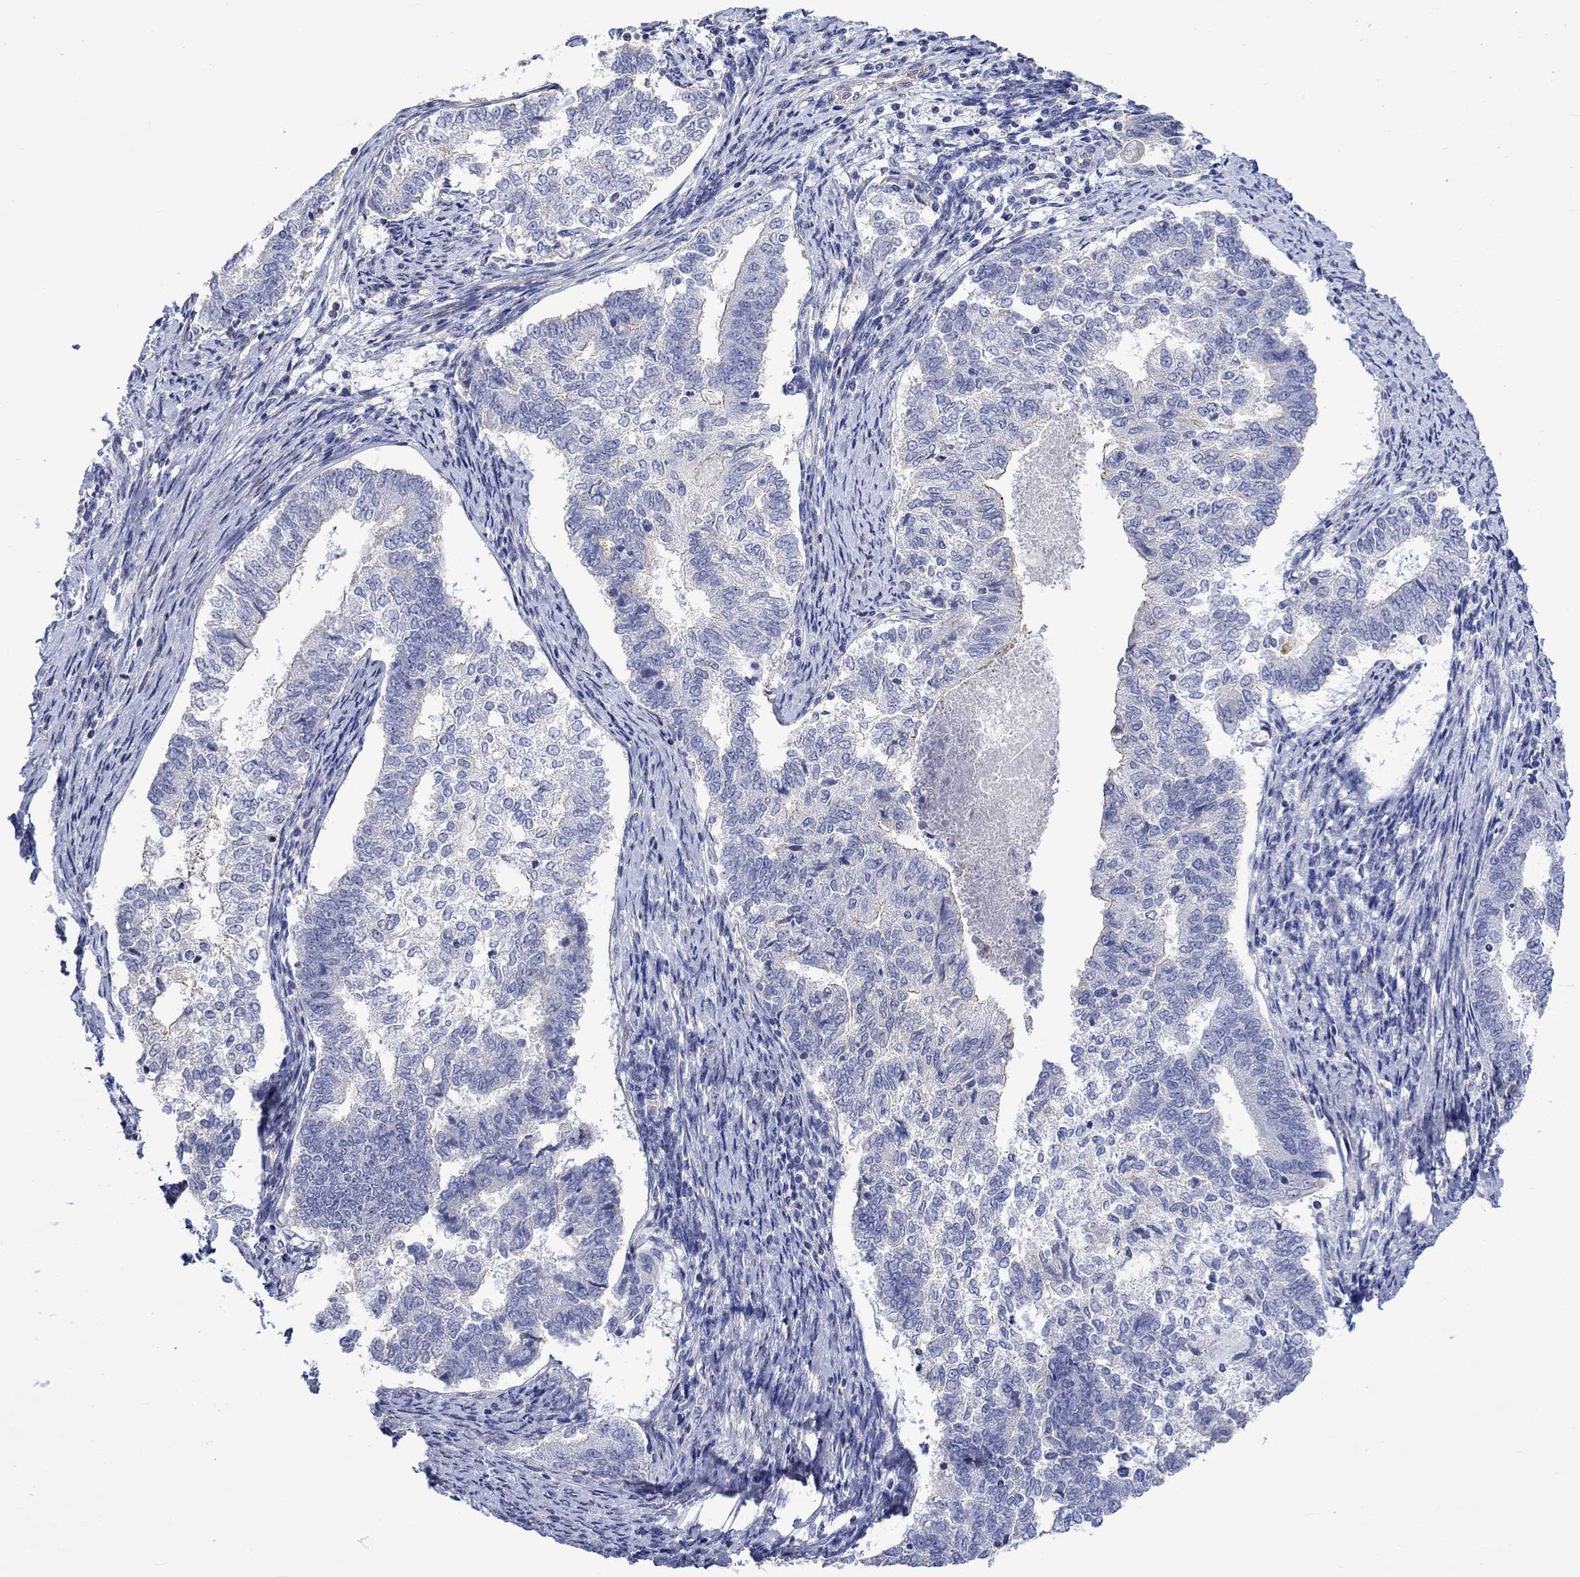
{"staining": {"intensity": "negative", "quantity": "none", "location": "none"}, "tissue": "endometrial cancer", "cell_type": "Tumor cells", "image_type": "cancer", "snomed": [{"axis": "morphology", "description": "Adenocarcinoma, NOS"}, {"axis": "topography", "description": "Endometrium"}], "caption": "Image shows no significant protein staining in tumor cells of endometrial cancer. The staining was performed using DAB to visualize the protein expression in brown, while the nuclei were stained in blue with hematoxylin (Magnification: 20x).", "gene": "AGRP", "patient": {"sex": "female", "age": 65}}